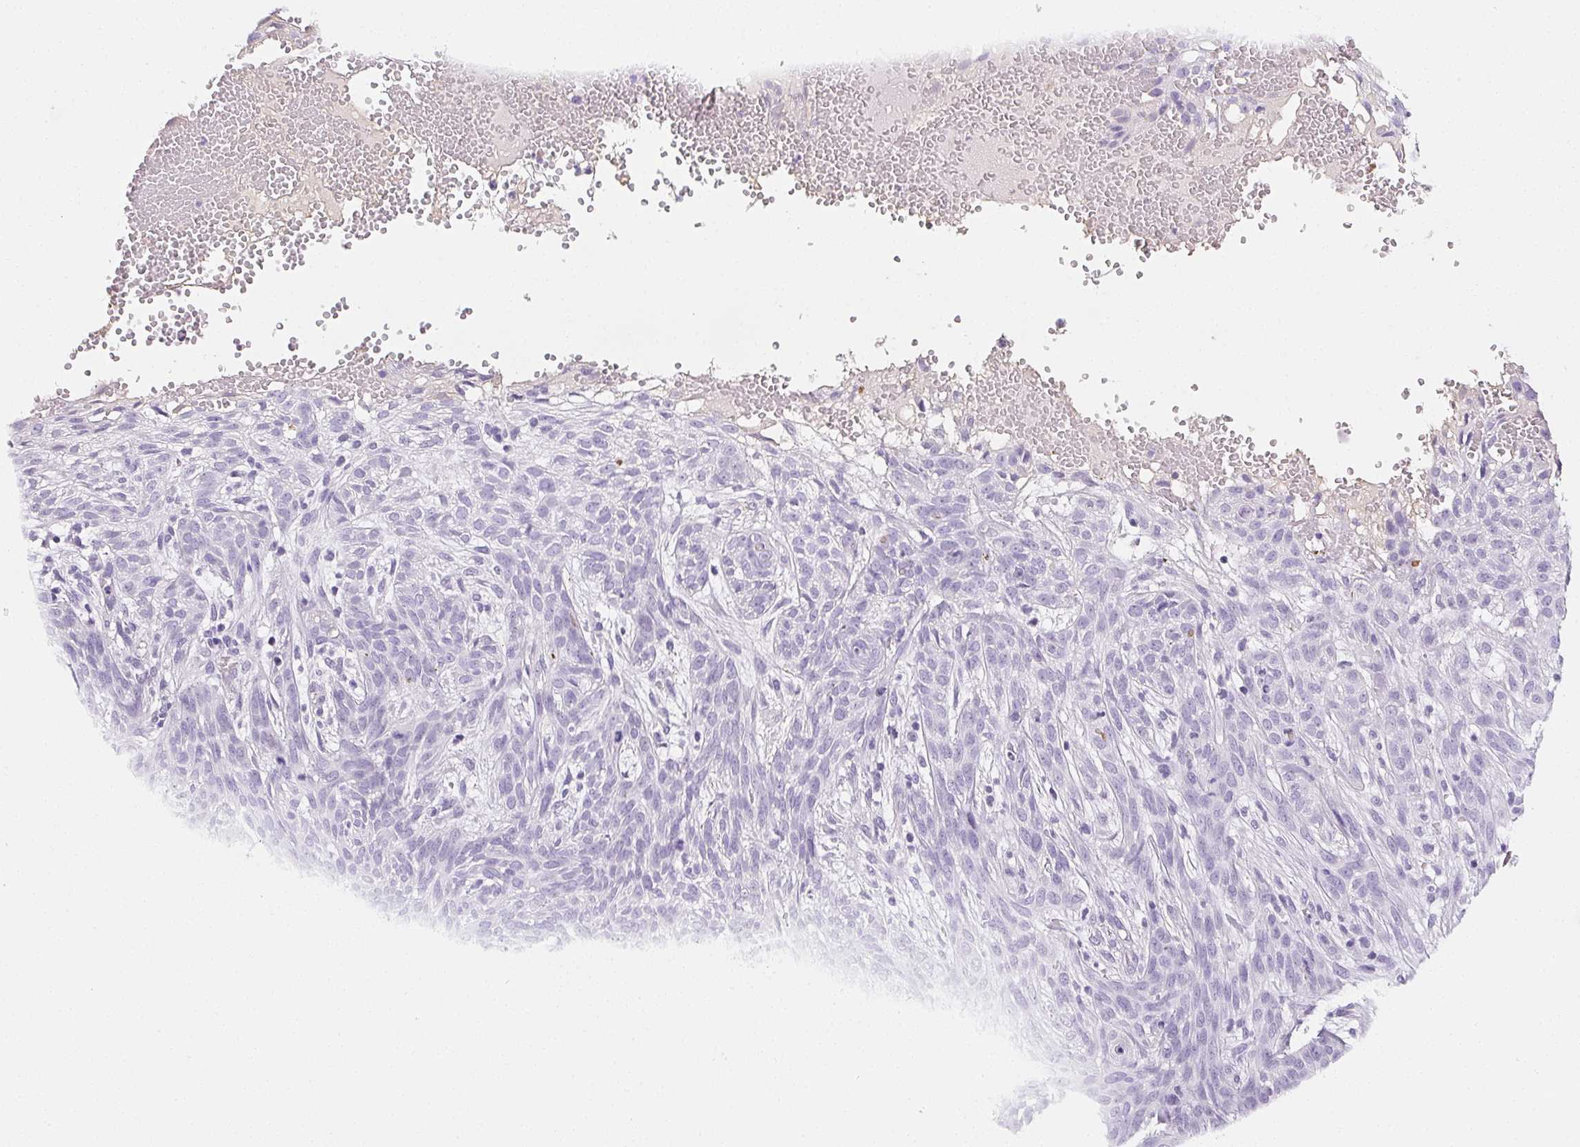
{"staining": {"intensity": "negative", "quantity": "none", "location": "none"}, "tissue": "skin cancer", "cell_type": "Tumor cells", "image_type": "cancer", "snomed": [{"axis": "morphology", "description": "Basal cell carcinoma"}, {"axis": "topography", "description": "Skin"}], "caption": "This image is of skin basal cell carcinoma stained with IHC to label a protein in brown with the nuclei are counter-stained blue. There is no expression in tumor cells.", "gene": "VTN", "patient": {"sex": "male", "age": 84}}